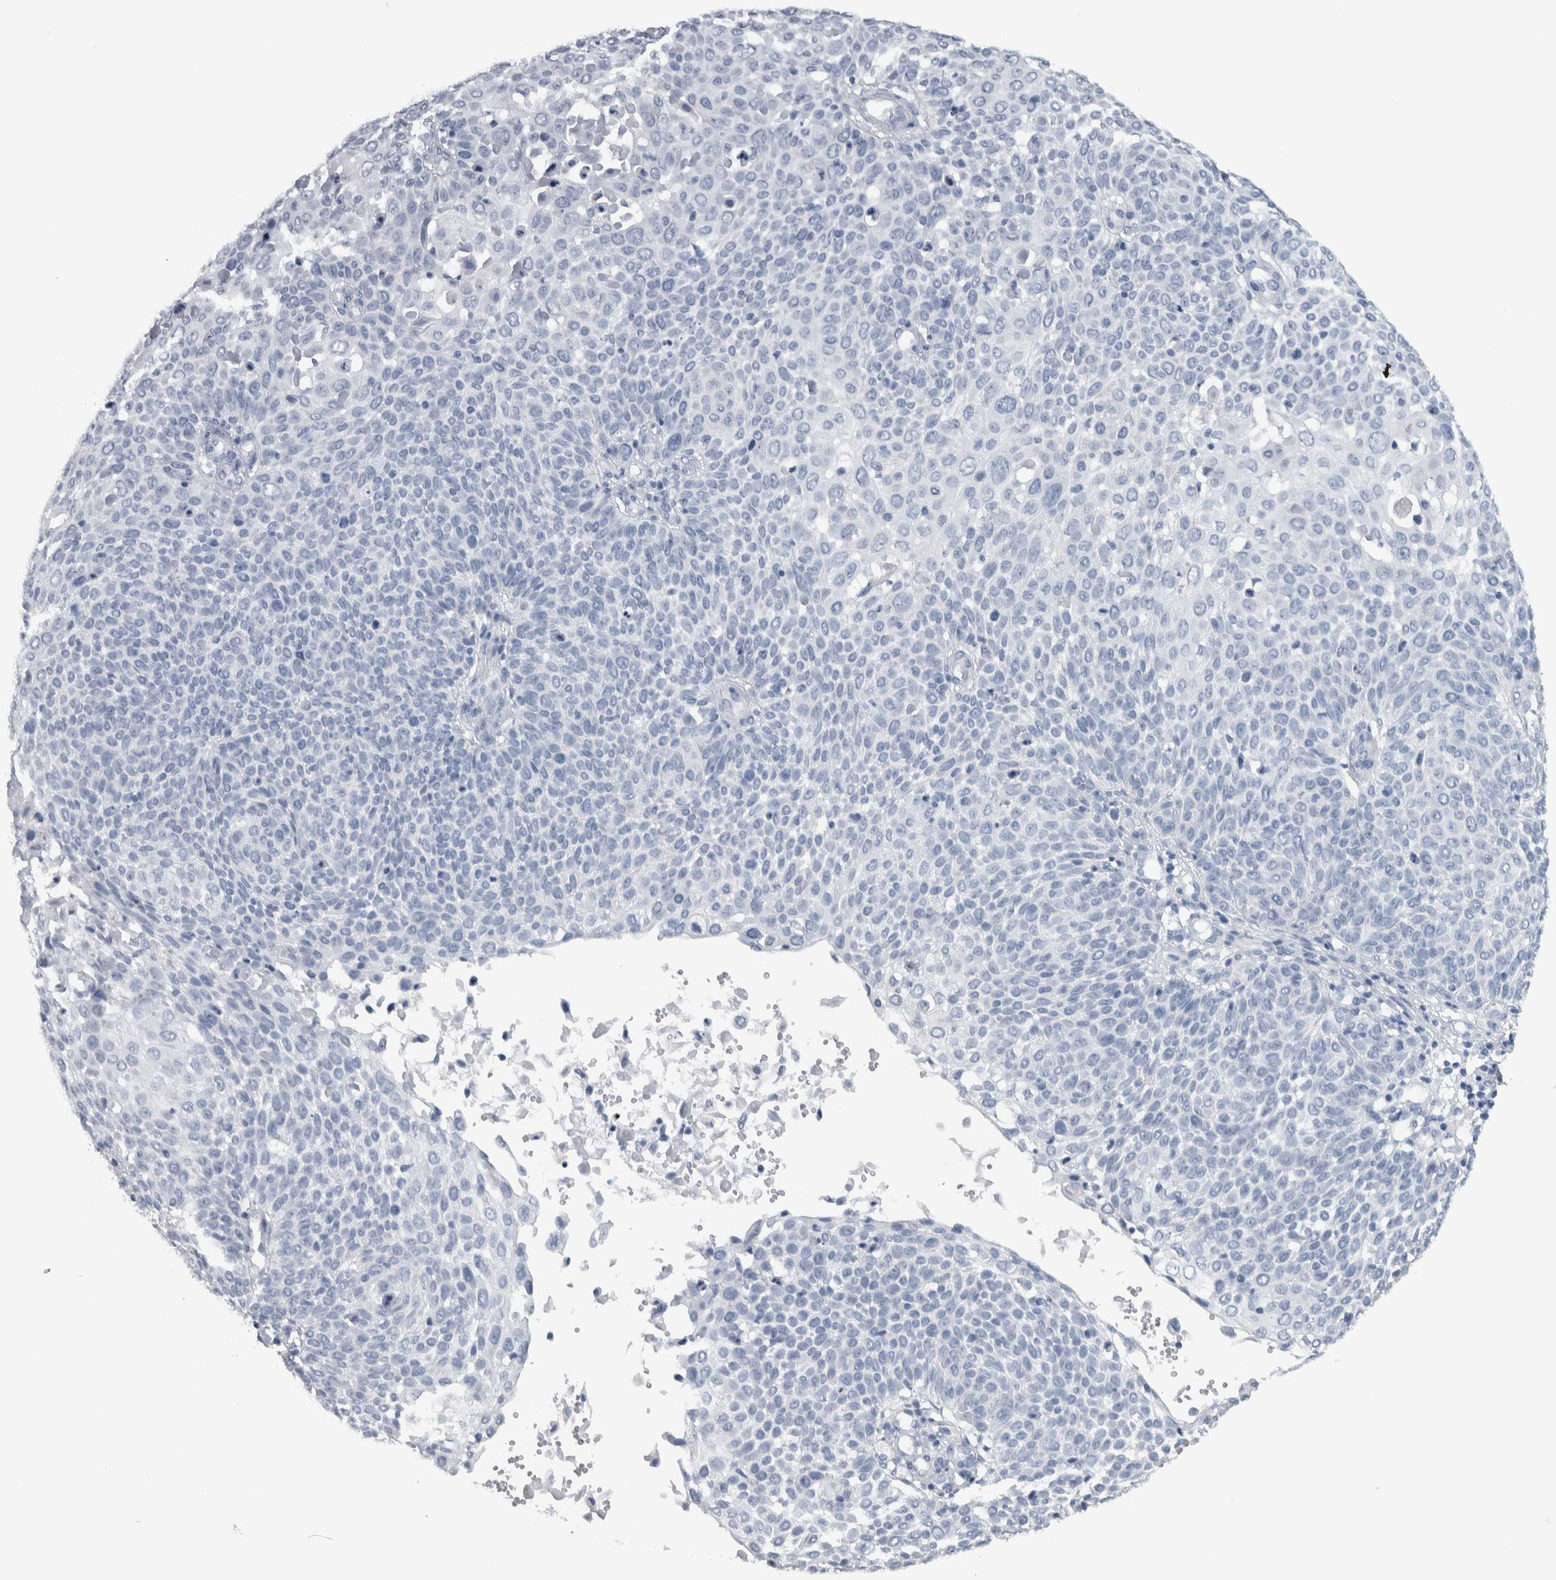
{"staining": {"intensity": "negative", "quantity": "none", "location": "none"}, "tissue": "cervical cancer", "cell_type": "Tumor cells", "image_type": "cancer", "snomed": [{"axis": "morphology", "description": "Squamous cell carcinoma, NOS"}, {"axis": "topography", "description": "Cervix"}], "caption": "Human cervical cancer stained for a protein using immunohistochemistry displays no expression in tumor cells.", "gene": "CDH17", "patient": {"sex": "female", "age": 74}}